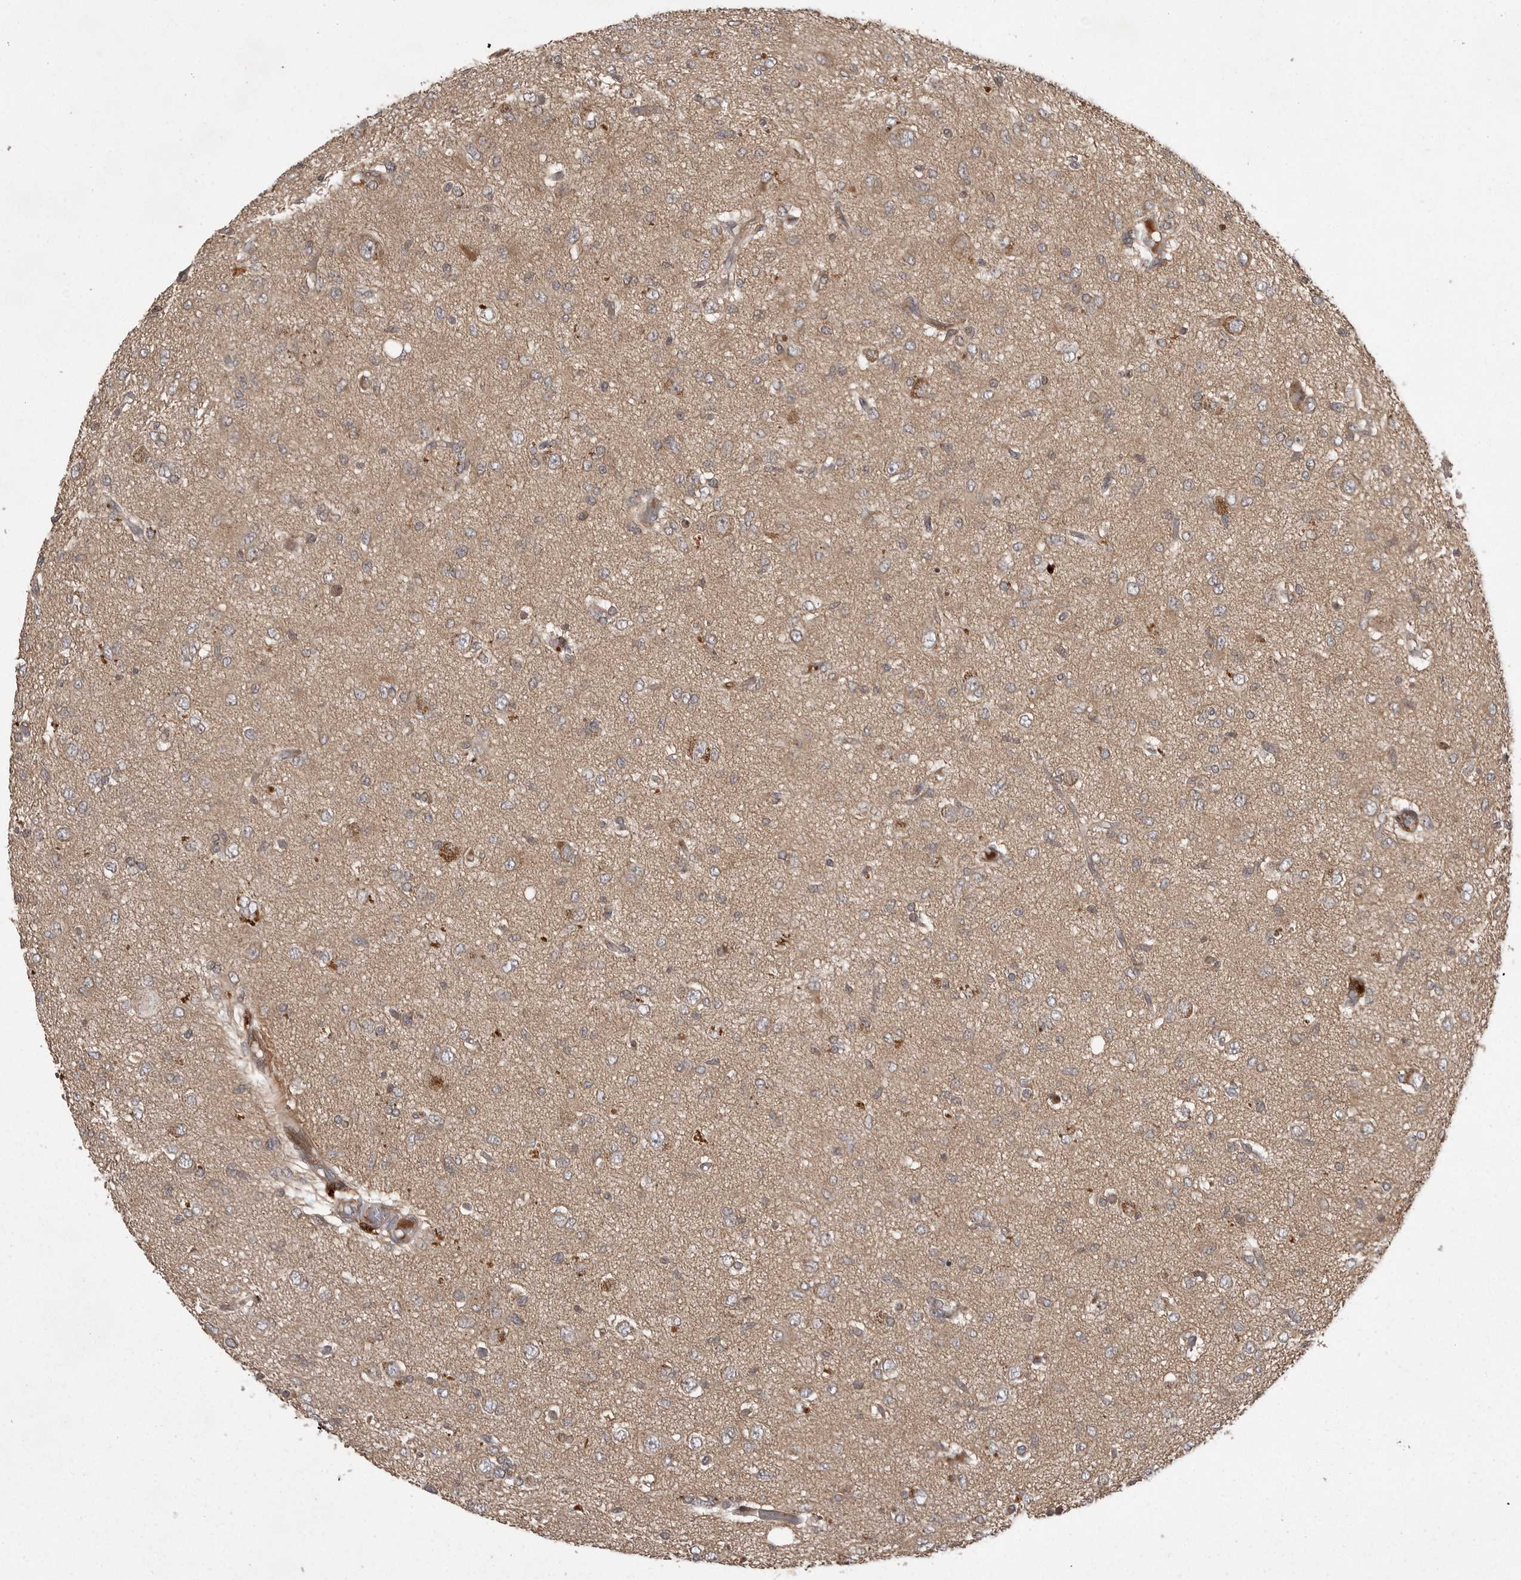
{"staining": {"intensity": "weak", "quantity": "<25%", "location": "cytoplasmic/membranous"}, "tissue": "glioma", "cell_type": "Tumor cells", "image_type": "cancer", "snomed": [{"axis": "morphology", "description": "Glioma, malignant, High grade"}, {"axis": "topography", "description": "Brain"}], "caption": "Glioma stained for a protein using immunohistochemistry exhibits no positivity tumor cells.", "gene": "GPR31", "patient": {"sex": "female", "age": 59}}